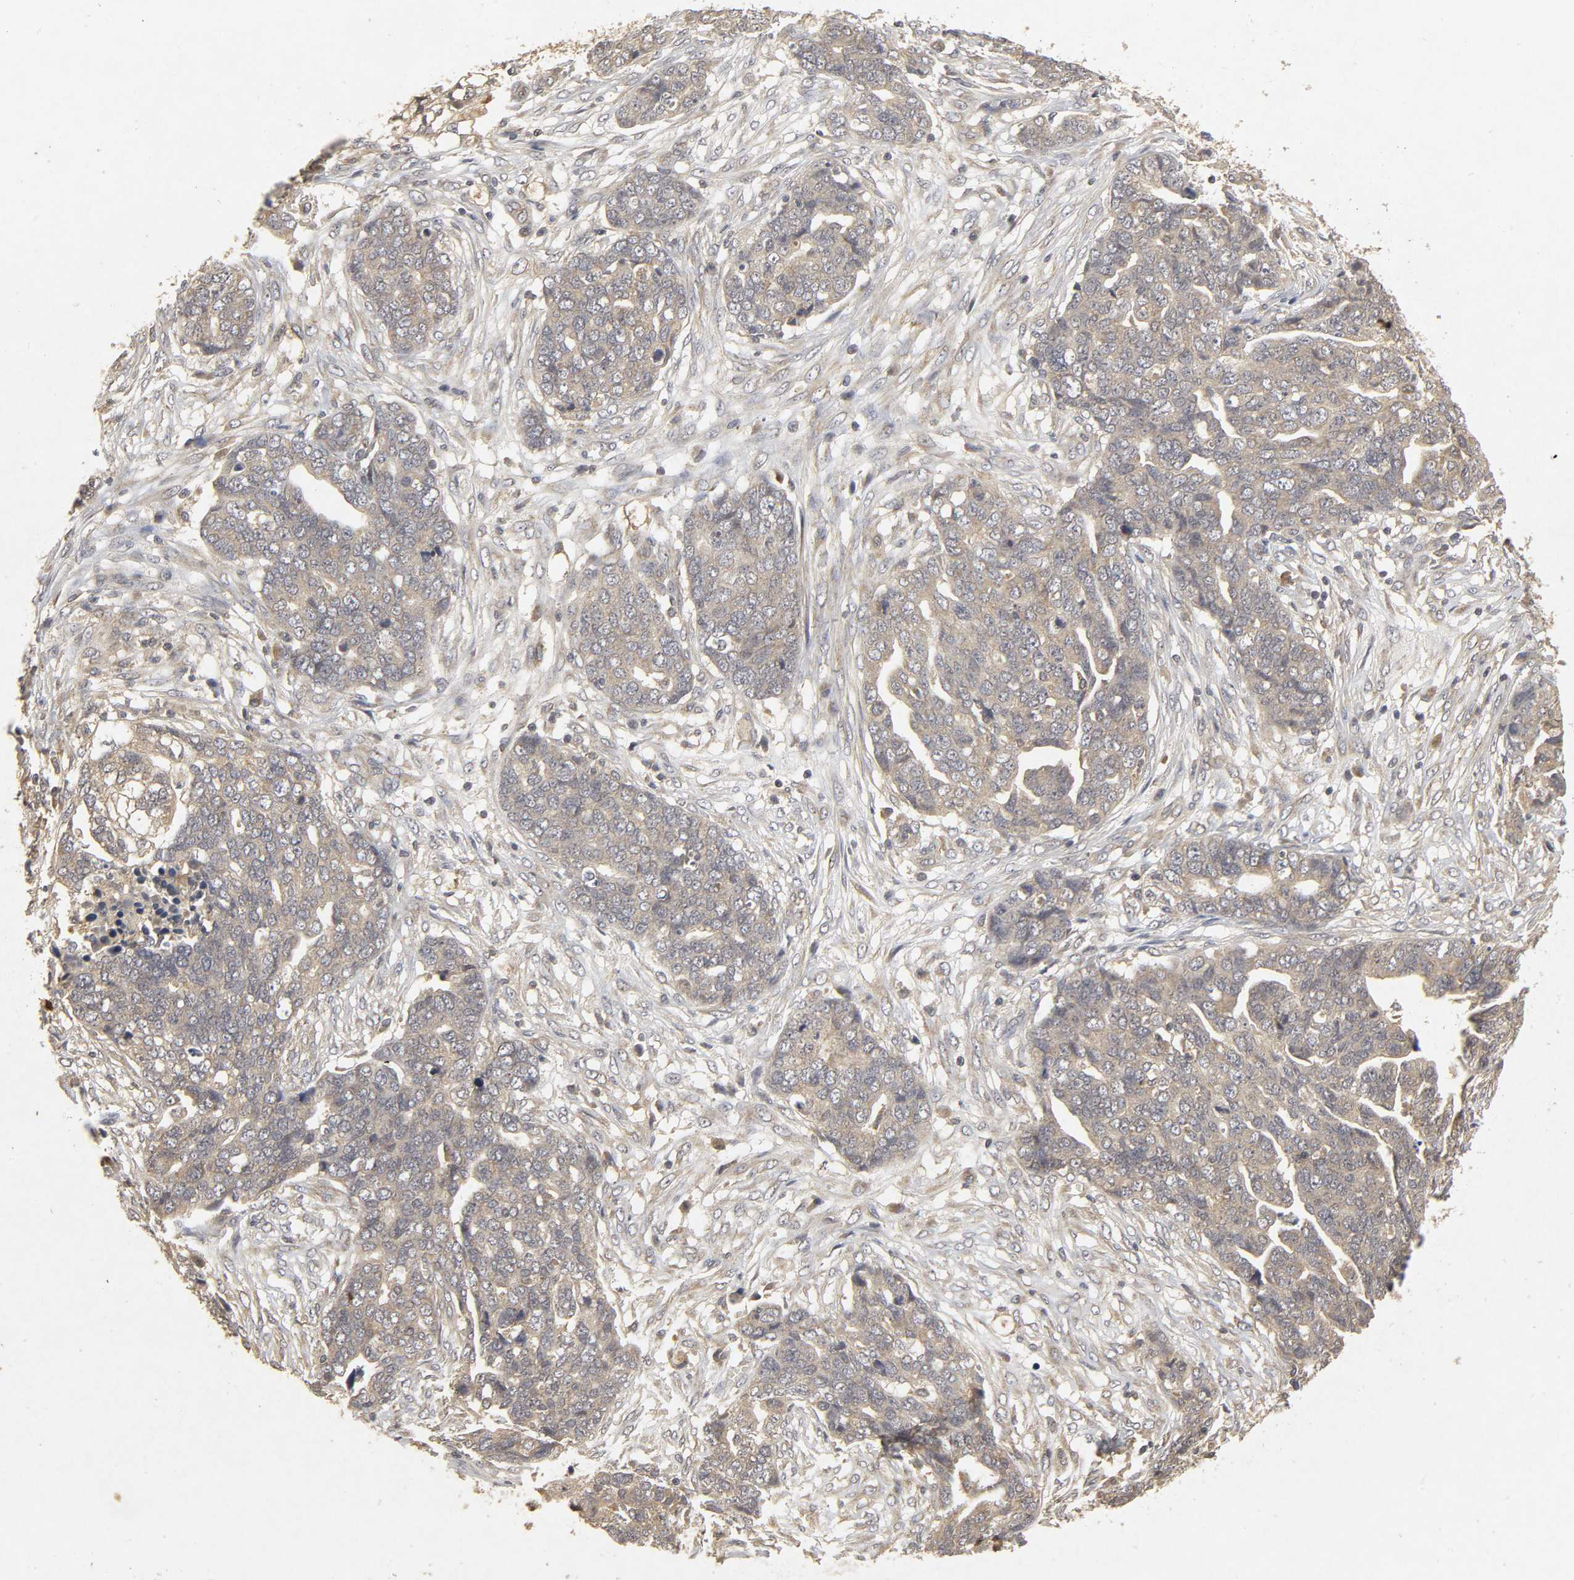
{"staining": {"intensity": "weak", "quantity": "25%-75%", "location": "cytoplasmic/membranous"}, "tissue": "ovarian cancer", "cell_type": "Tumor cells", "image_type": "cancer", "snomed": [{"axis": "morphology", "description": "Normal tissue, NOS"}, {"axis": "morphology", "description": "Cystadenocarcinoma, serous, NOS"}, {"axis": "topography", "description": "Fallopian tube"}, {"axis": "topography", "description": "Ovary"}], "caption": "Brown immunohistochemical staining in ovarian cancer exhibits weak cytoplasmic/membranous expression in approximately 25%-75% of tumor cells. The staining was performed using DAB (3,3'-diaminobenzidine), with brown indicating positive protein expression. Nuclei are stained blue with hematoxylin.", "gene": "TRAF6", "patient": {"sex": "female", "age": 56}}